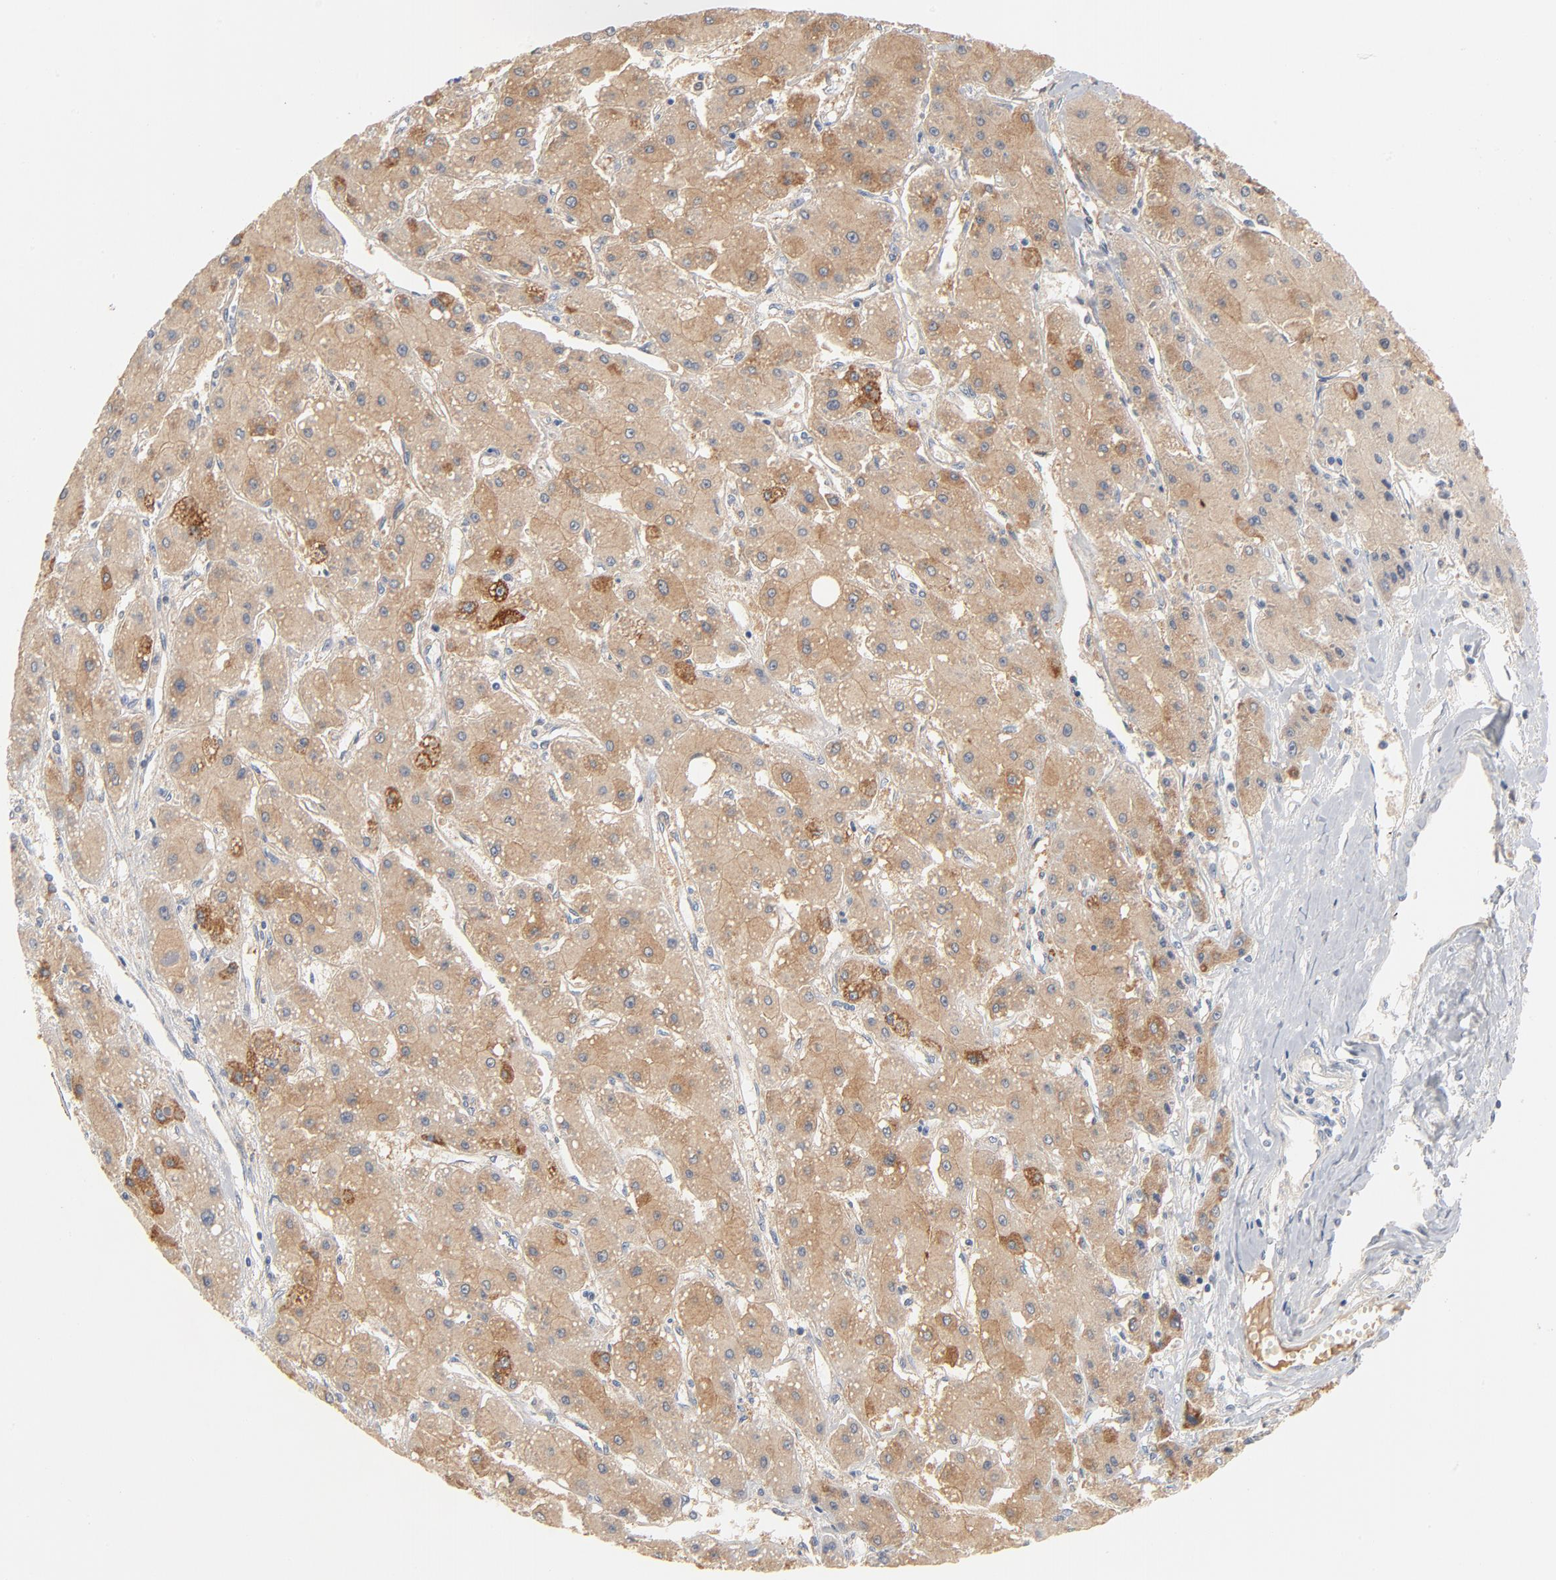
{"staining": {"intensity": "moderate", "quantity": ">75%", "location": "cytoplasmic/membranous"}, "tissue": "liver cancer", "cell_type": "Tumor cells", "image_type": "cancer", "snomed": [{"axis": "morphology", "description": "Carcinoma, Hepatocellular, NOS"}, {"axis": "topography", "description": "Liver"}], "caption": "Immunohistochemical staining of liver cancer (hepatocellular carcinoma) displays medium levels of moderate cytoplasmic/membranous protein staining in approximately >75% of tumor cells. Immunohistochemistry stains the protein in brown and the nuclei are stained blue.", "gene": "ZDHHC8", "patient": {"sex": "female", "age": 52}}